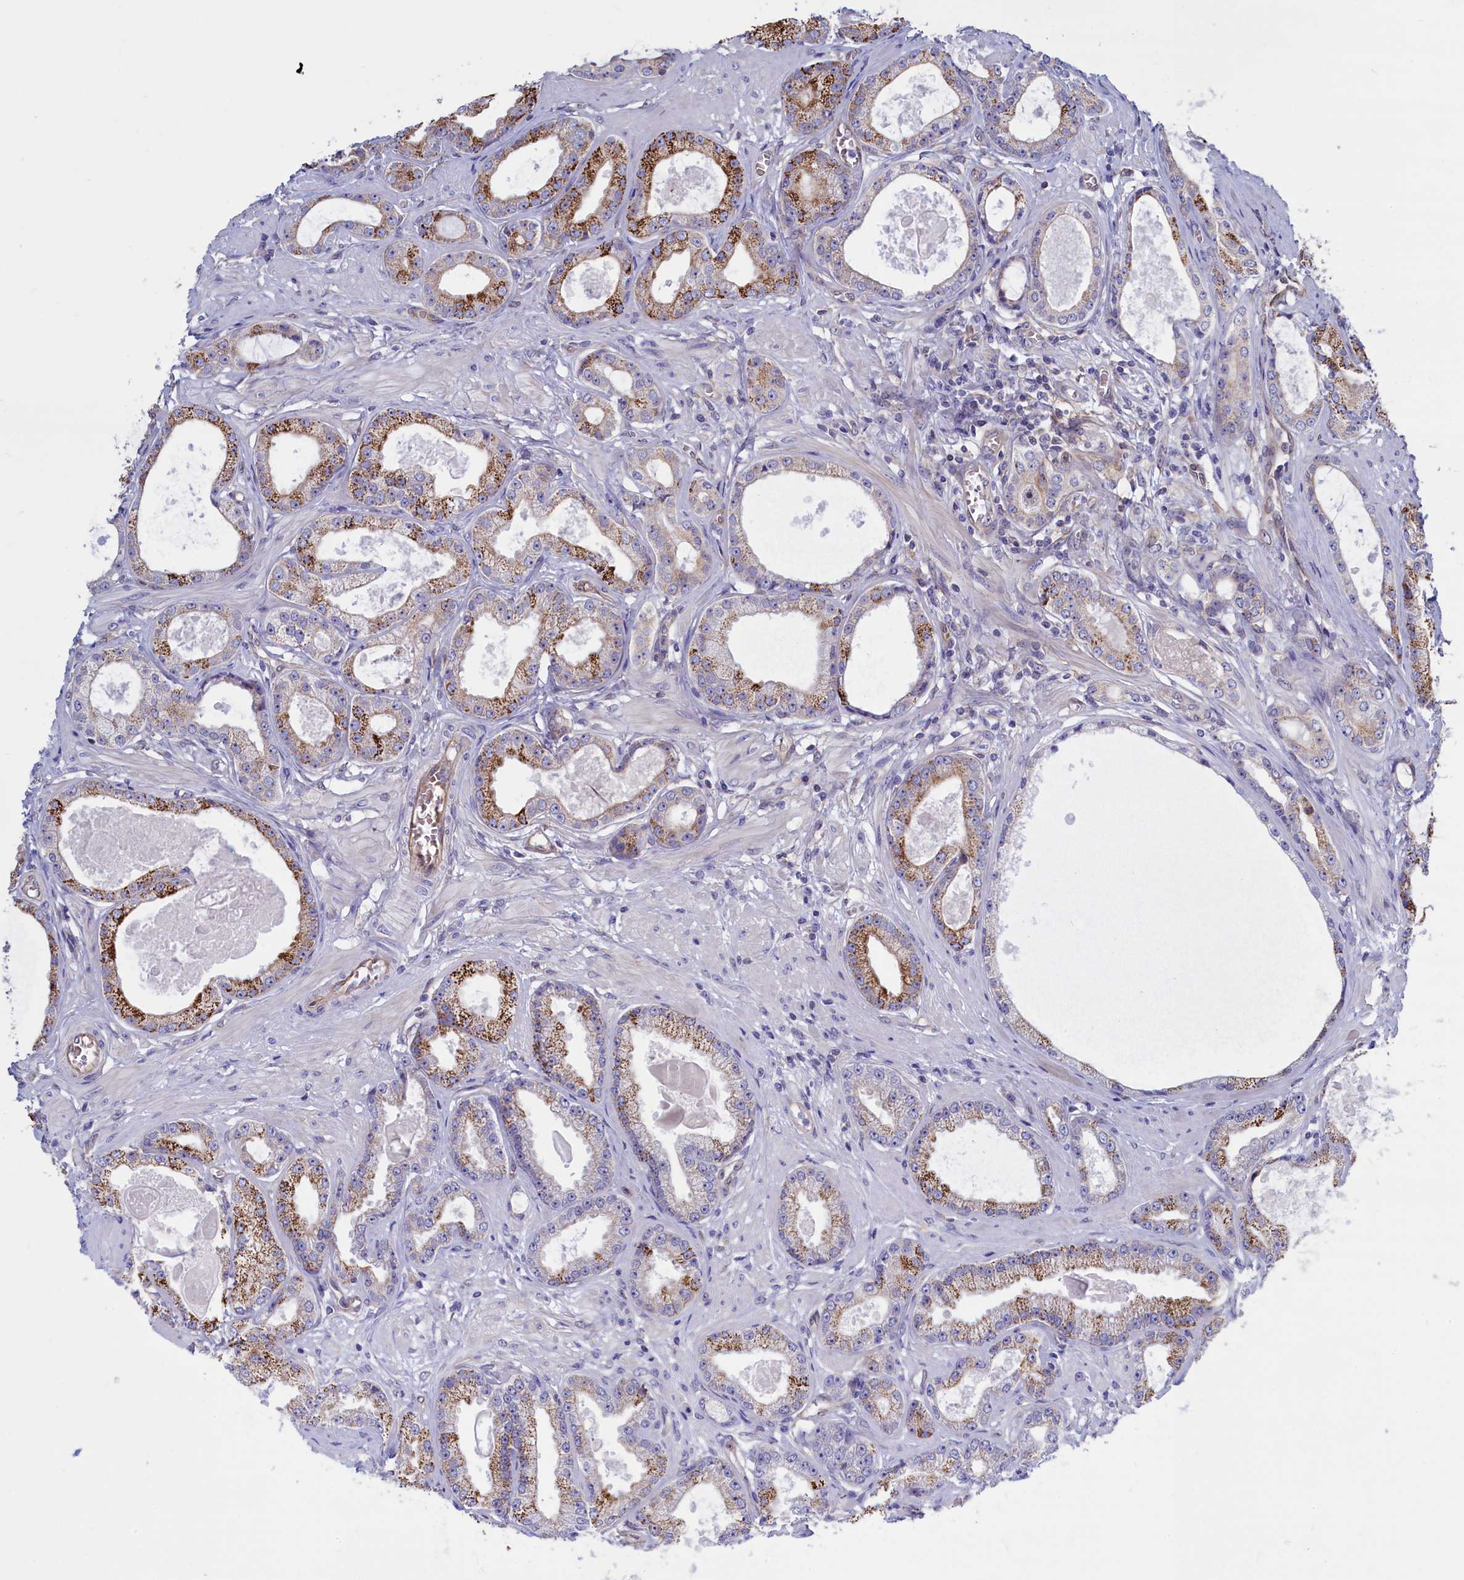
{"staining": {"intensity": "strong", "quantity": "<25%", "location": "cytoplasmic/membranous"}, "tissue": "prostate cancer", "cell_type": "Tumor cells", "image_type": "cancer", "snomed": [{"axis": "morphology", "description": "Adenocarcinoma, Low grade"}, {"axis": "topography", "description": "Prostate"}], "caption": "The photomicrograph exhibits a brown stain indicating the presence of a protein in the cytoplasmic/membranous of tumor cells in adenocarcinoma (low-grade) (prostate).", "gene": "ABCC12", "patient": {"sex": "male", "age": 64}}